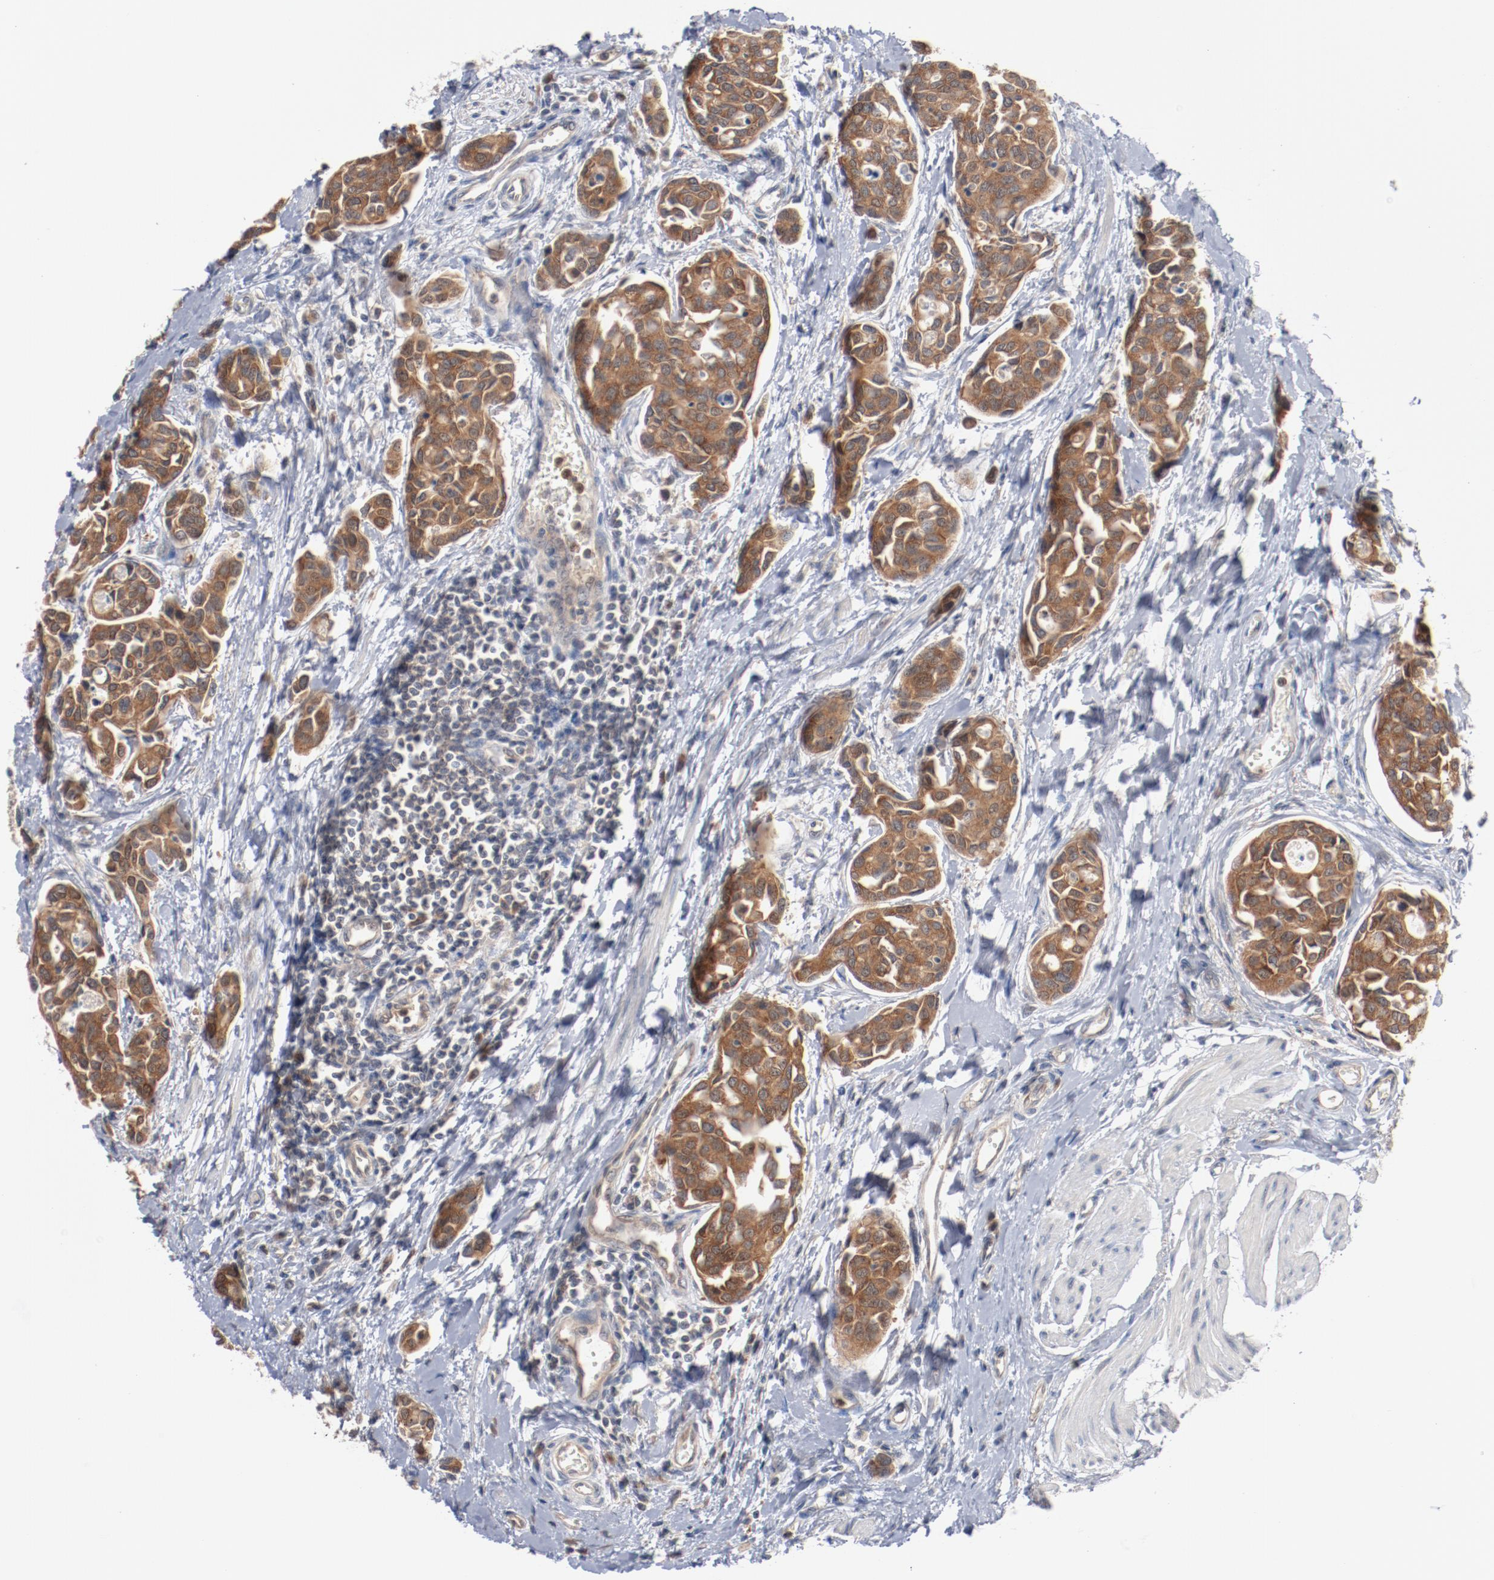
{"staining": {"intensity": "strong", "quantity": ">75%", "location": "cytoplasmic/membranous"}, "tissue": "urothelial cancer", "cell_type": "Tumor cells", "image_type": "cancer", "snomed": [{"axis": "morphology", "description": "Urothelial carcinoma, High grade"}, {"axis": "topography", "description": "Urinary bladder"}], "caption": "Human urothelial cancer stained for a protein (brown) shows strong cytoplasmic/membranous positive positivity in approximately >75% of tumor cells.", "gene": "RNASE11", "patient": {"sex": "male", "age": 78}}